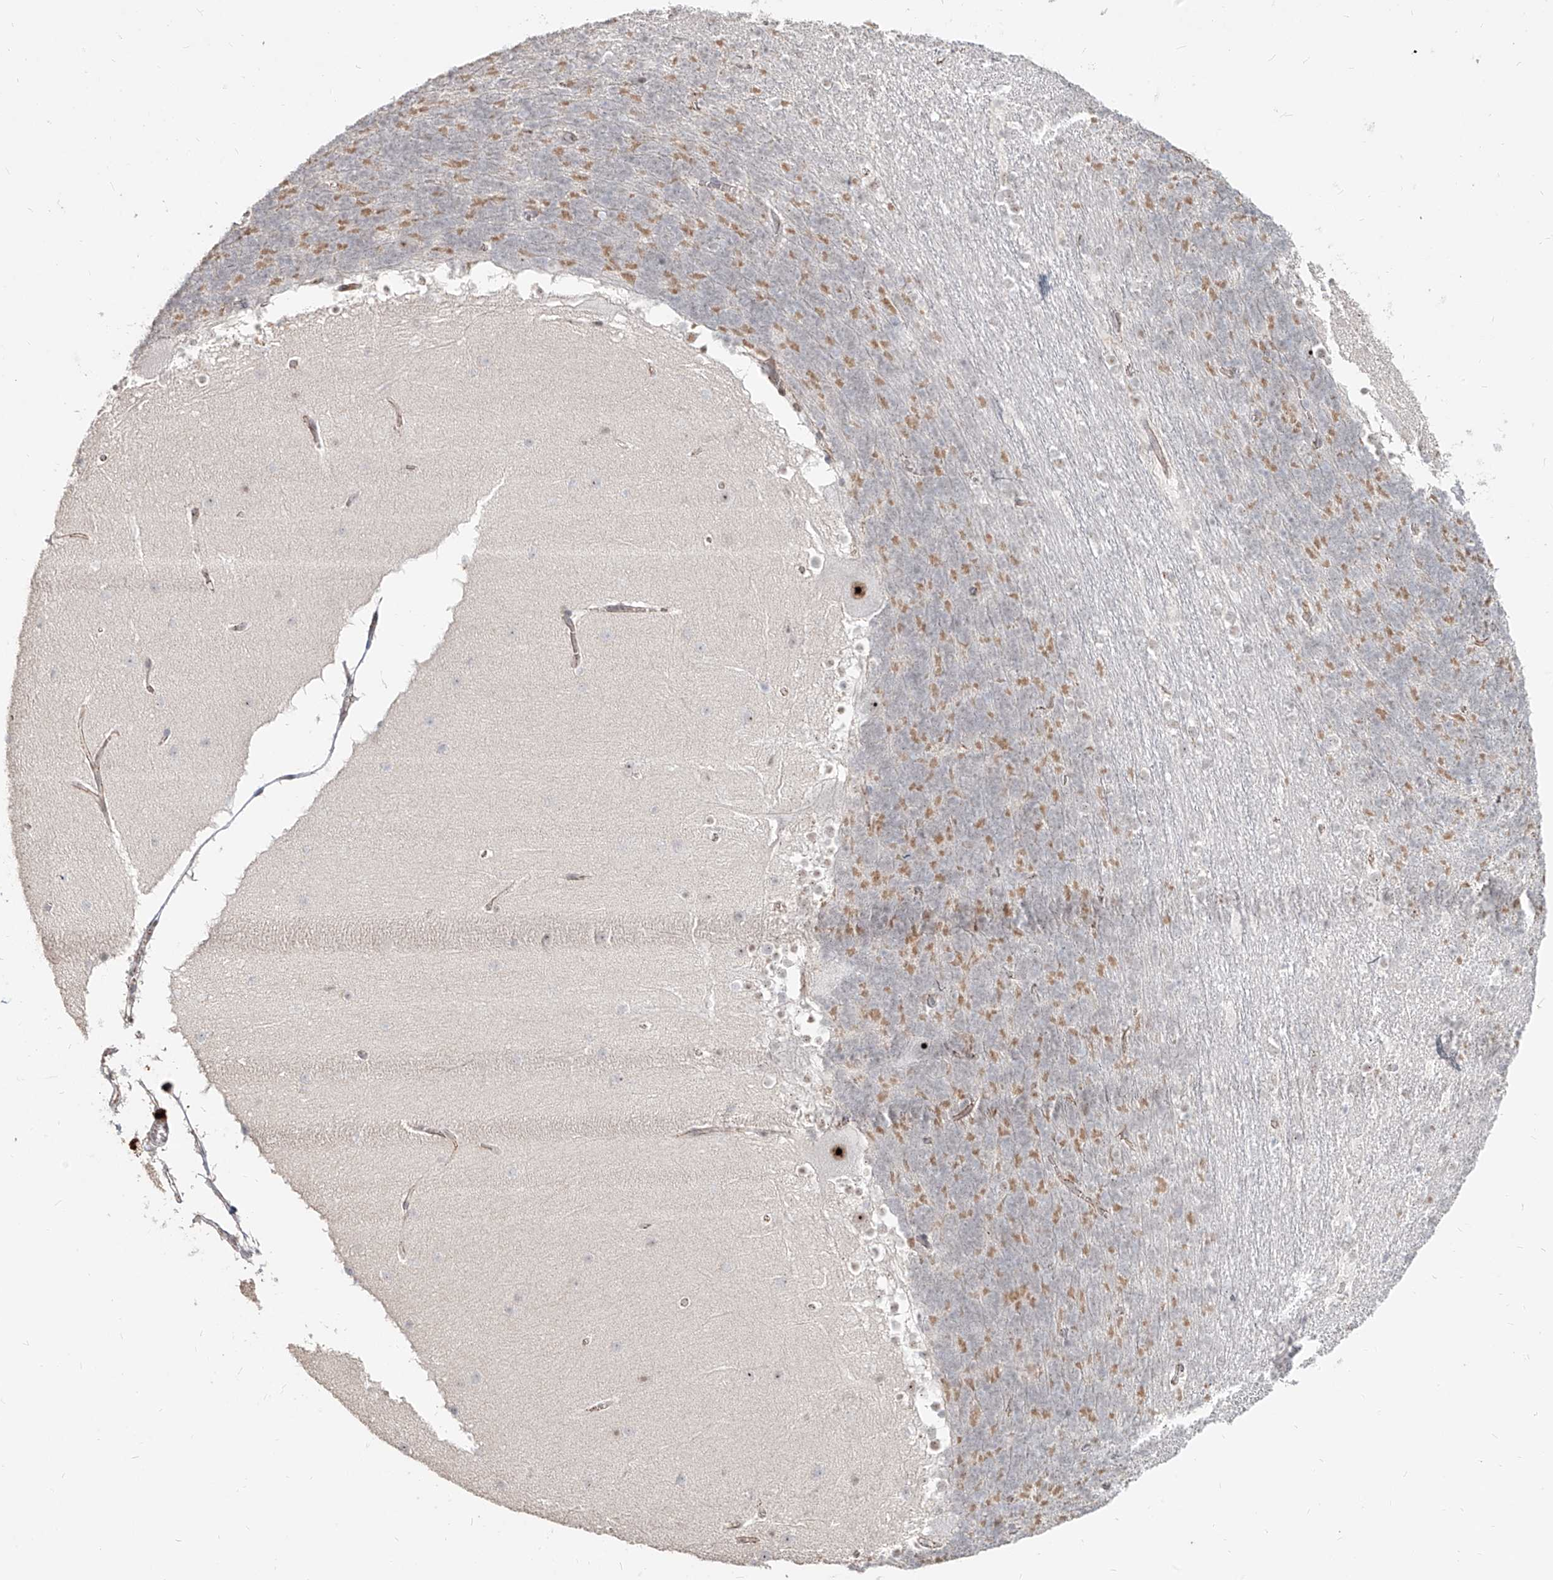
{"staining": {"intensity": "negative", "quantity": "none", "location": "none"}, "tissue": "cerebellum", "cell_type": "Cells in granular layer", "image_type": "normal", "snomed": [{"axis": "morphology", "description": "Normal tissue, NOS"}, {"axis": "topography", "description": "Cerebellum"}], "caption": "This is an IHC micrograph of benign human cerebellum. There is no staining in cells in granular layer.", "gene": "ZNF710", "patient": {"sex": "female", "age": 19}}